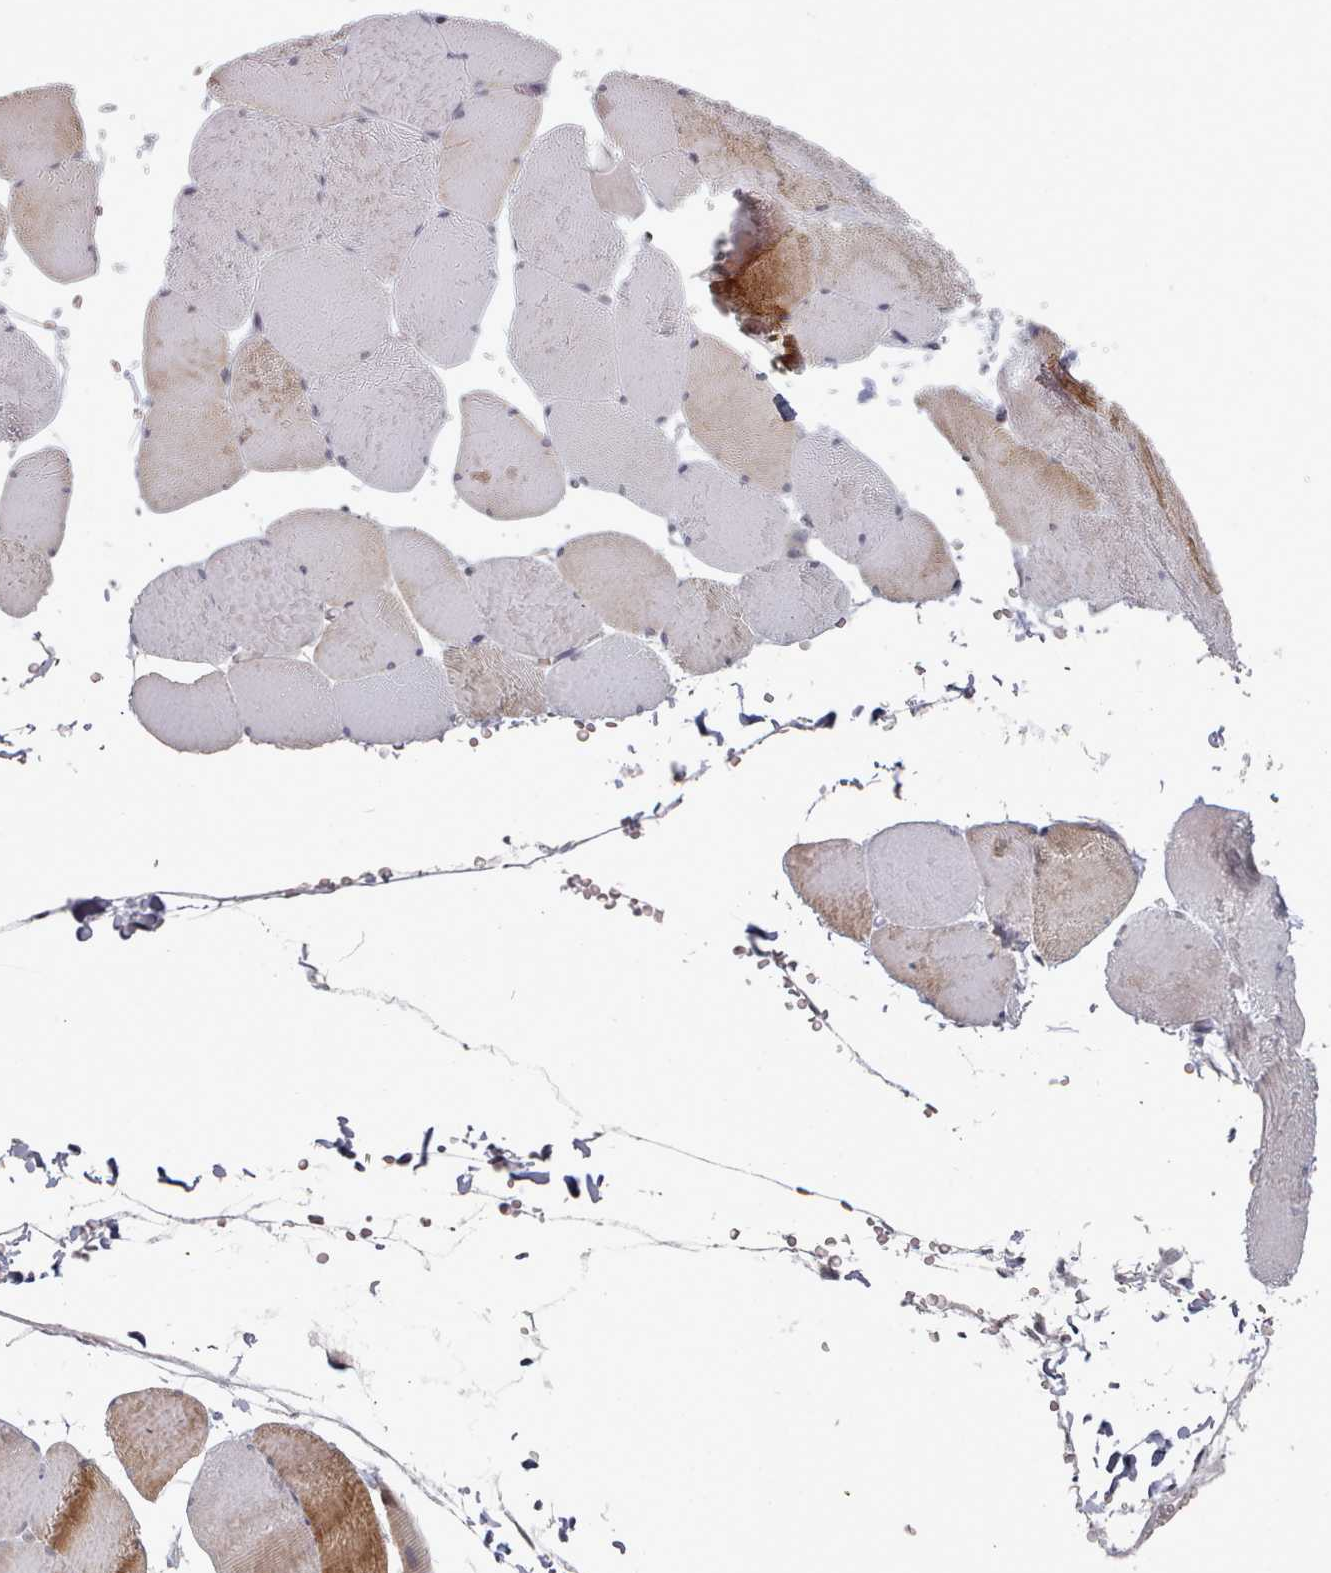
{"staining": {"intensity": "moderate", "quantity": "<25%", "location": "cytoplasmic/membranous"}, "tissue": "skeletal muscle", "cell_type": "Myocytes", "image_type": "normal", "snomed": [{"axis": "morphology", "description": "Normal tissue, NOS"}, {"axis": "topography", "description": "Skeletal muscle"}, {"axis": "topography", "description": "Head-Neck"}], "caption": "Immunohistochemistry micrograph of benign skeletal muscle: human skeletal muscle stained using immunohistochemistry shows low levels of moderate protein expression localized specifically in the cytoplasmic/membranous of myocytes, appearing as a cytoplasmic/membranous brown color.", "gene": "HYAL3", "patient": {"sex": "male", "age": 66}}